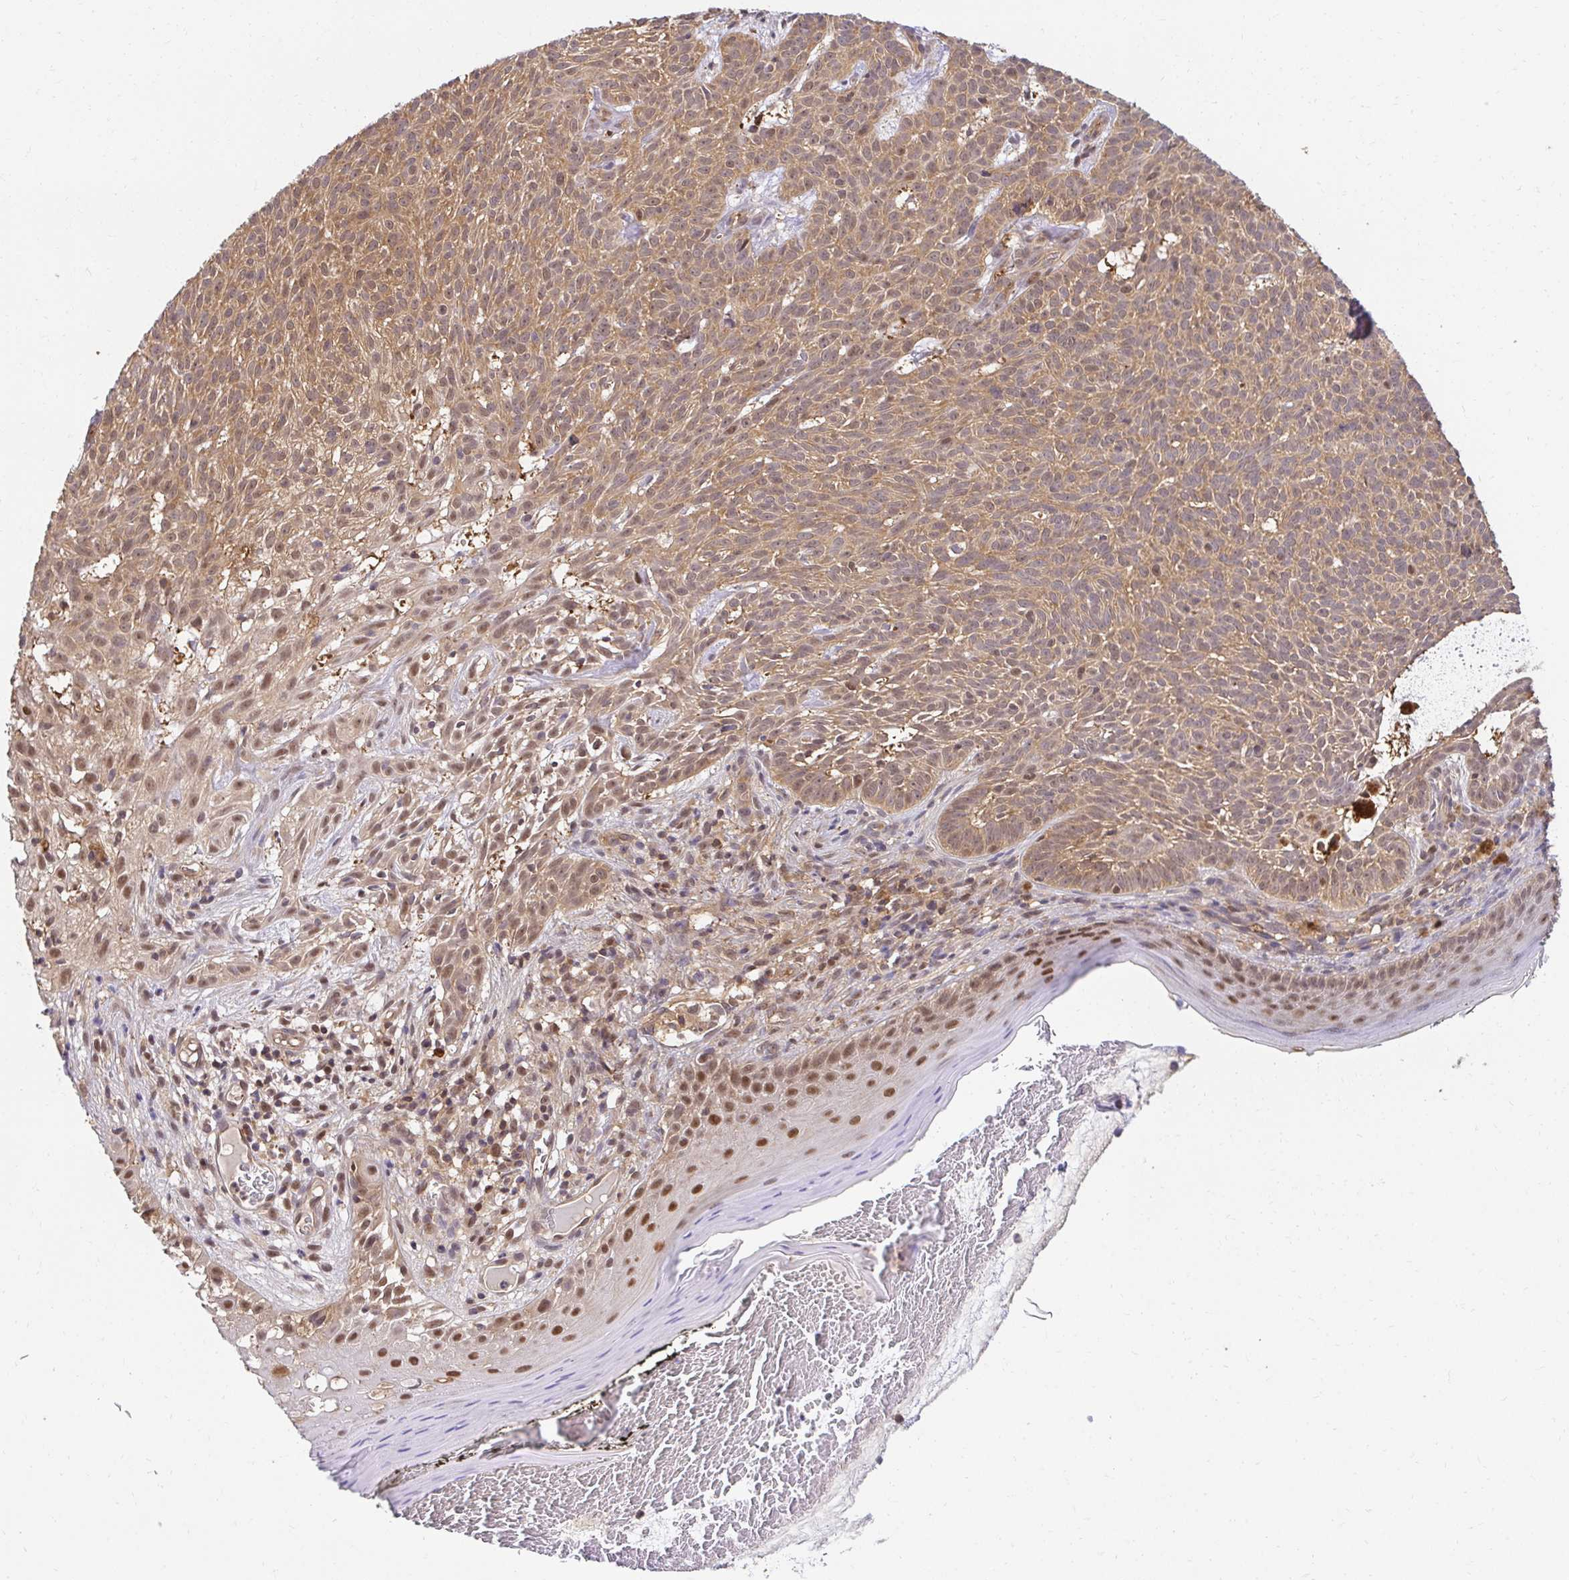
{"staining": {"intensity": "moderate", "quantity": "25%-75%", "location": "cytoplasmic/membranous,nuclear"}, "tissue": "skin cancer", "cell_type": "Tumor cells", "image_type": "cancer", "snomed": [{"axis": "morphology", "description": "Basal cell carcinoma"}, {"axis": "topography", "description": "Skin"}], "caption": "Basal cell carcinoma (skin) tissue demonstrates moderate cytoplasmic/membranous and nuclear positivity in approximately 25%-75% of tumor cells", "gene": "PSMA4", "patient": {"sex": "male", "age": 78}}